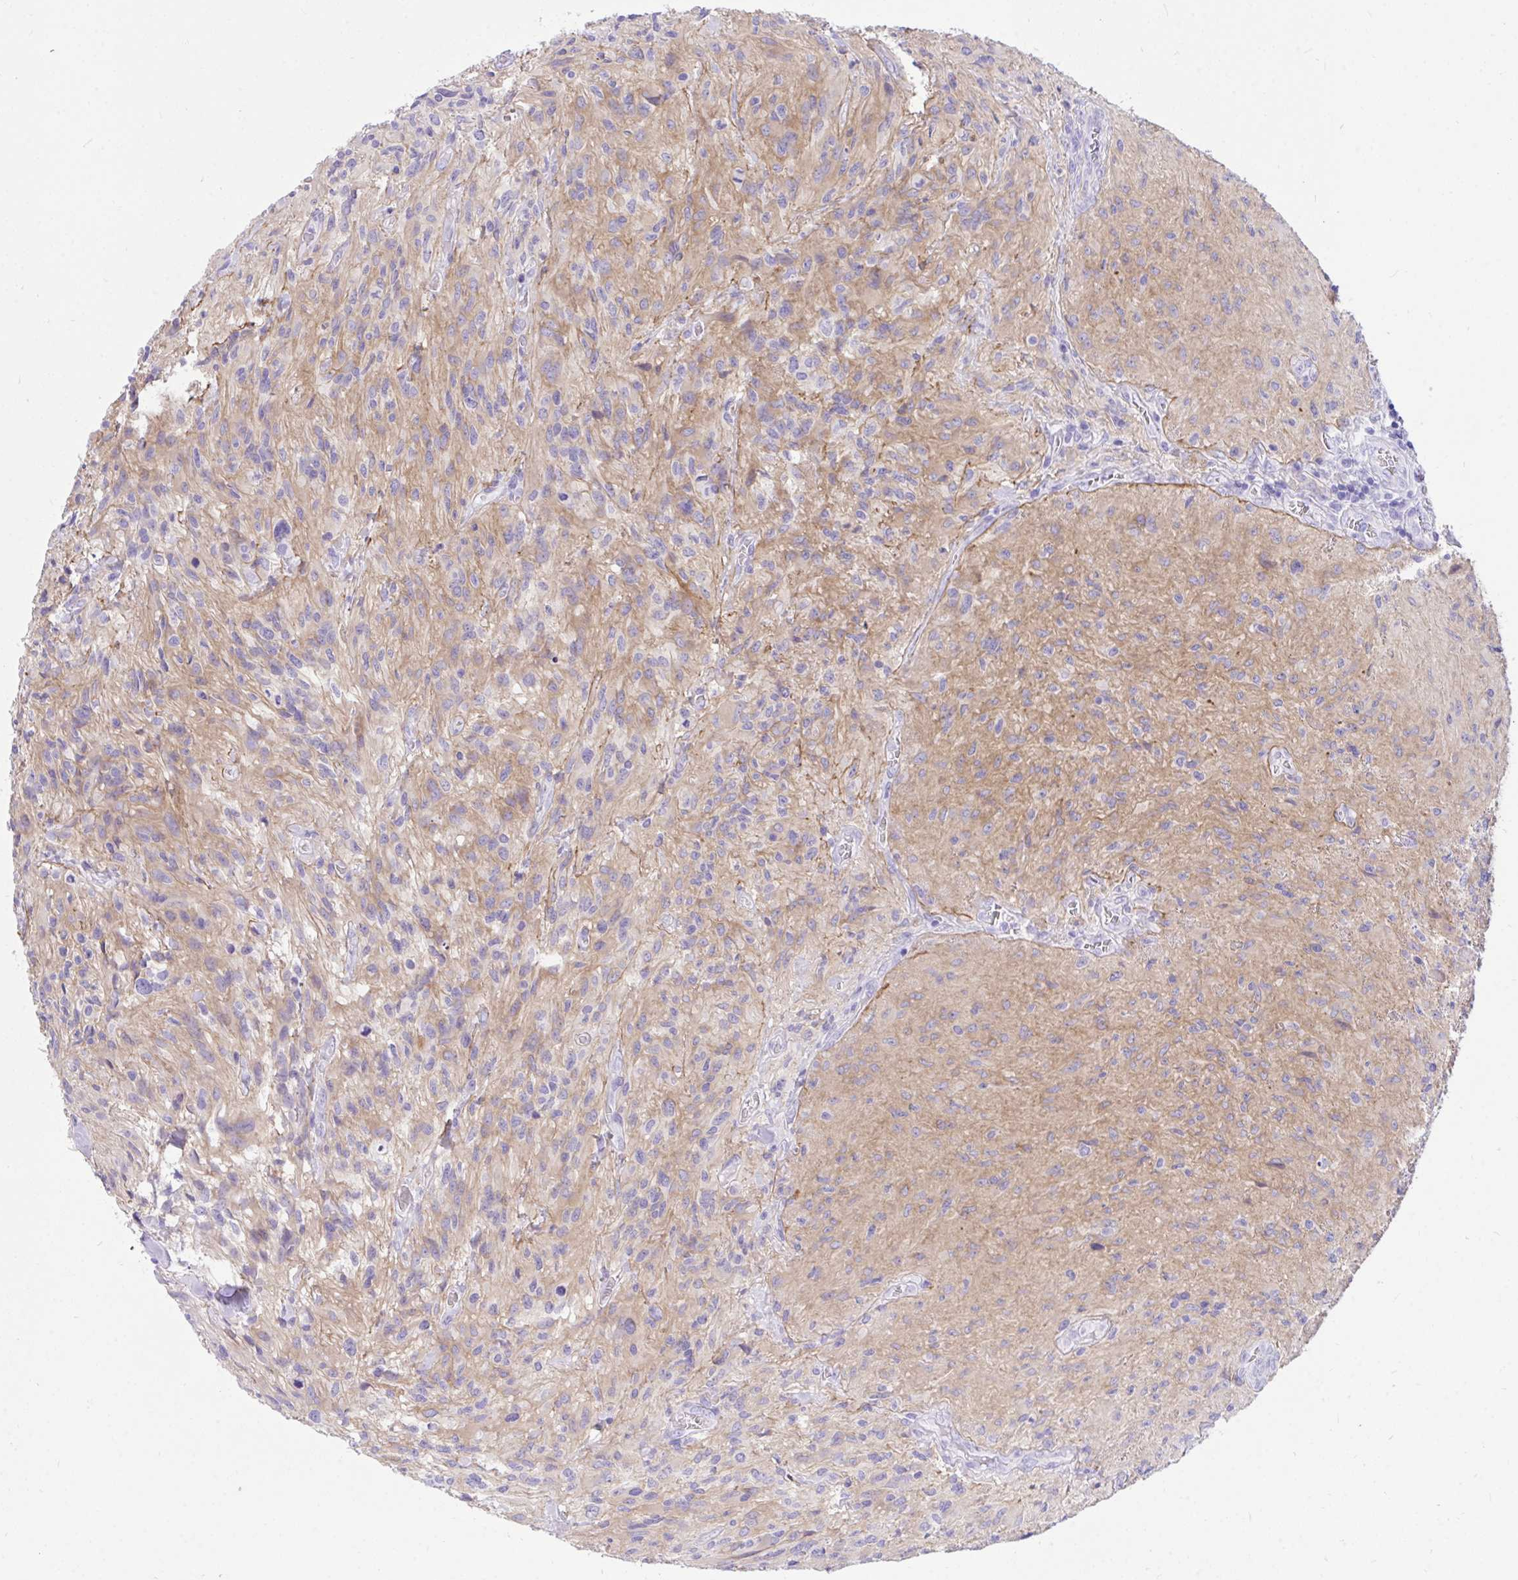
{"staining": {"intensity": "weak", "quantity": ">75%", "location": "cytoplasmic/membranous"}, "tissue": "glioma", "cell_type": "Tumor cells", "image_type": "cancer", "snomed": [{"axis": "morphology", "description": "Glioma, malignant, High grade"}, {"axis": "topography", "description": "Brain"}], "caption": "Brown immunohistochemical staining in human glioma displays weak cytoplasmic/membranous expression in approximately >75% of tumor cells.", "gene": "TLN2", "patient": {"sex": "male", "age": 47}}